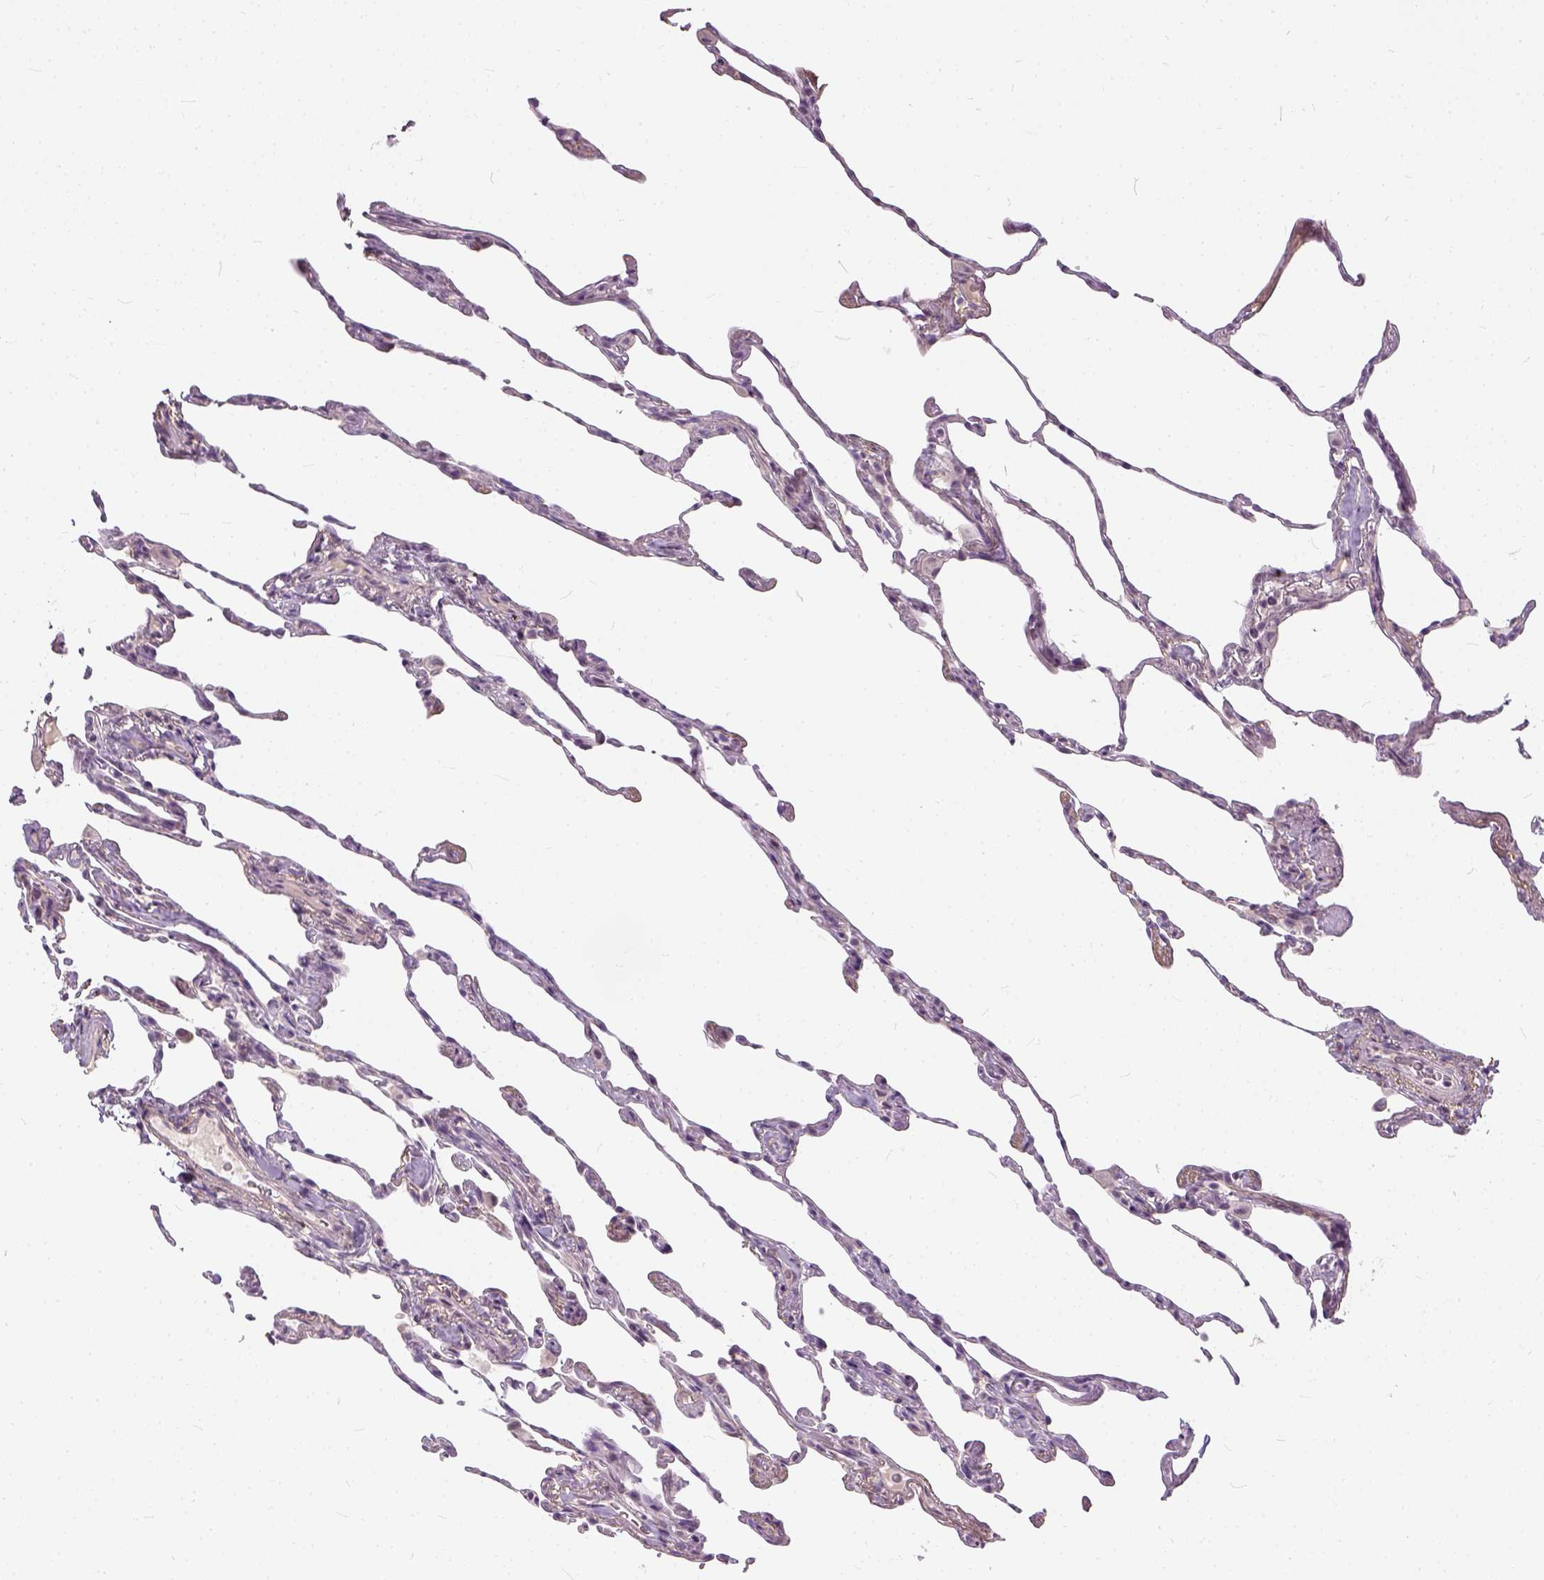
{"staining": {"intensity": "negative", "quantity": "none", "location": "none"}, "tissue": "lung", "cell_type": "Alveolar cells", "image_type": "normal", "snomed": [{"axis": "morphology", "description": "Normal tissue, NOS"}, {"axis": "topography", "description": "Lung"}], "caption": "DAB immunohistochemical staining of unremarkable human lung reveals no significant expression in alveolar cells. Brightfield microscopy of IHC stained with DAB (3,3'-diaminobenzidine) (brown) and hematoxylin (blue), captured at high magnification.", "gene": "ANO2", "patient": {"sex": "female", "age": 57}}